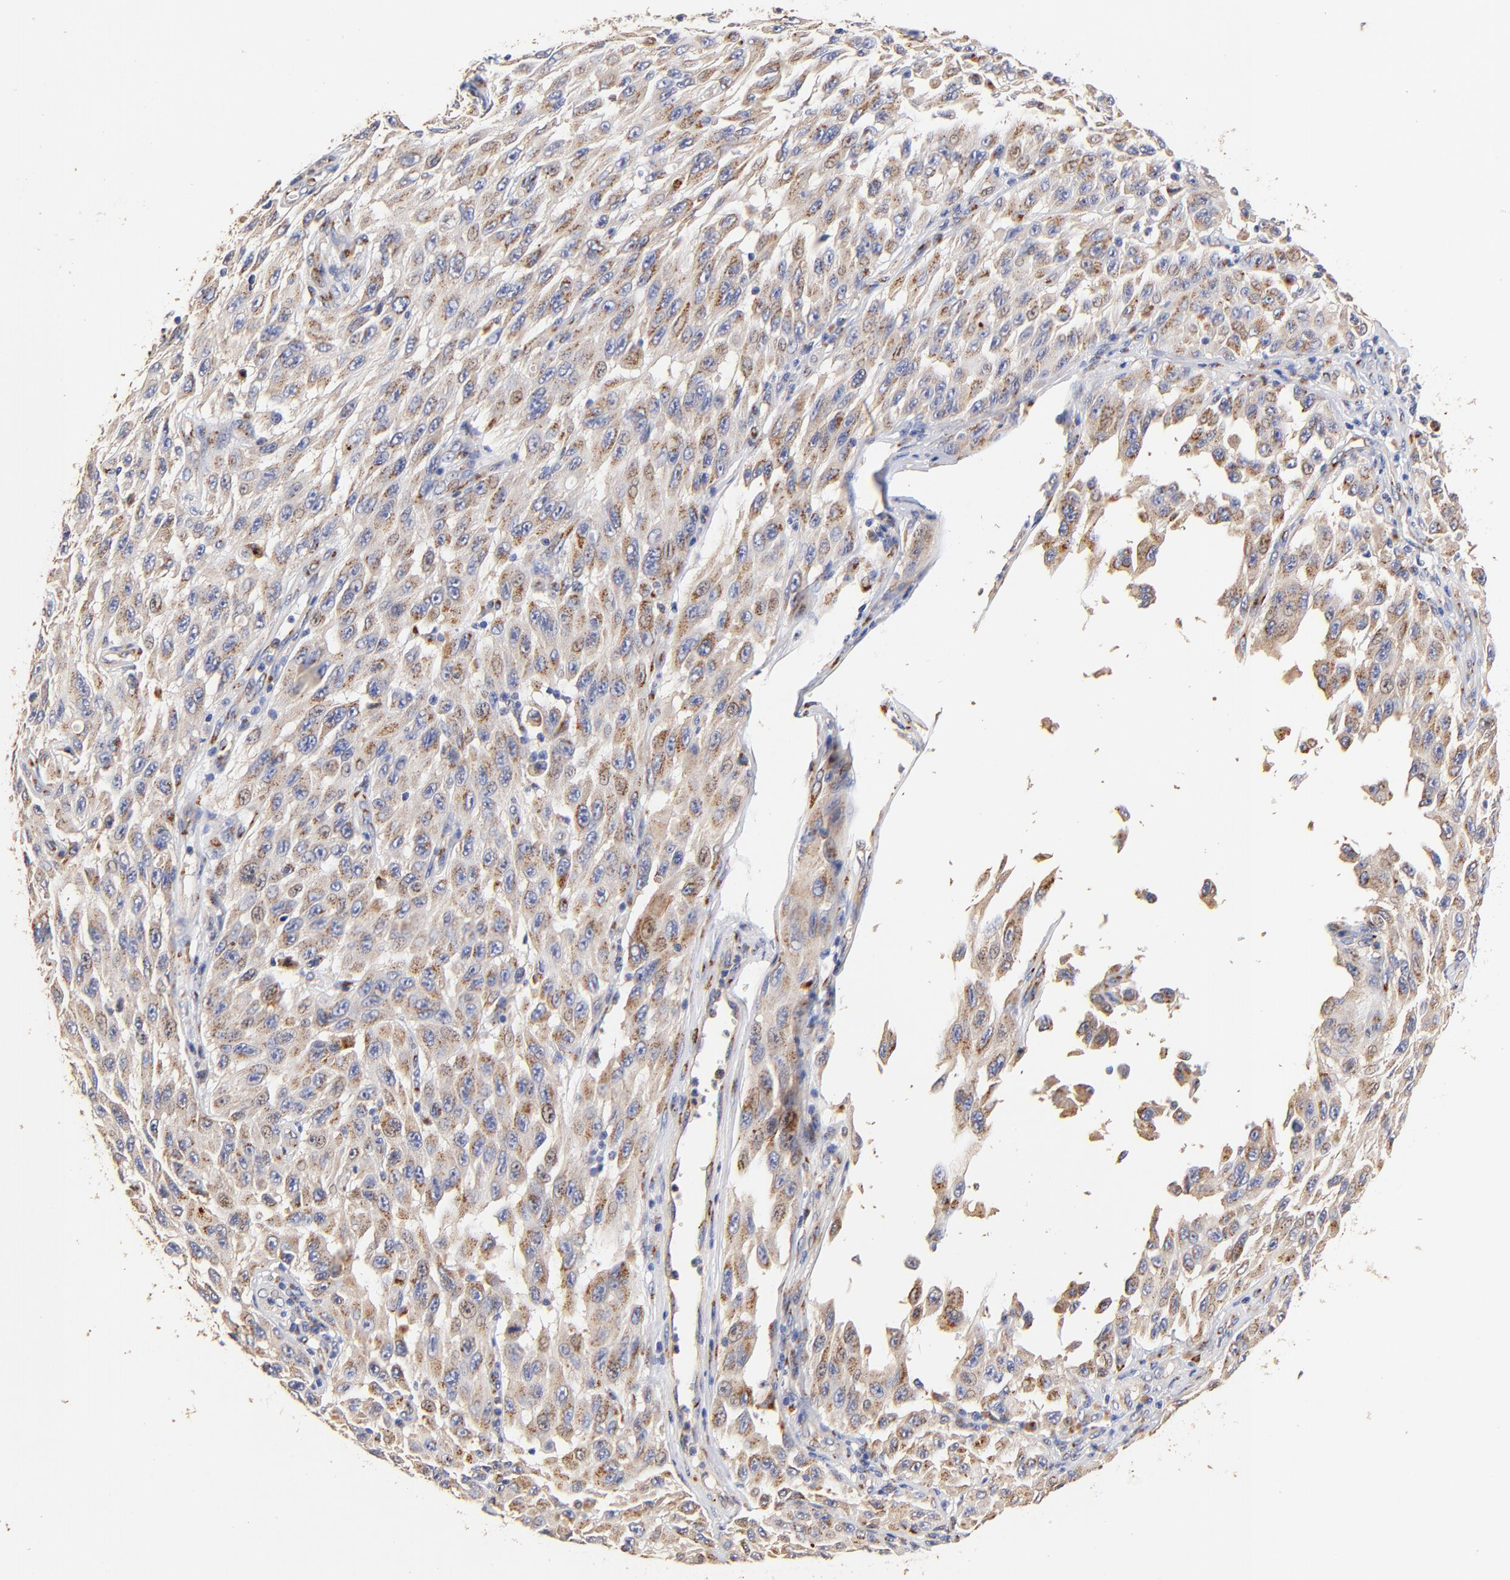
{"staining": {"intensity": "moderate", "quantity": ">75%", "location": "cytoplasmic/membranous"}, "tissue": "melanoma", "cell_type": "Tumor cells", "image_type": "cancer", "snomed": [{"axis": "morphology", "description": "Malignant melanoma, NOS"}, {"axis": "topography", "description": "Skin"}], "caption": "This is an image of immunohistochemistry staining of melanoma, which shows moderate positivity in the cytoplasmic/membranous of tumor cells.", "gene": "FMNL3", "patient": {"sex": "male", "age": 30}}